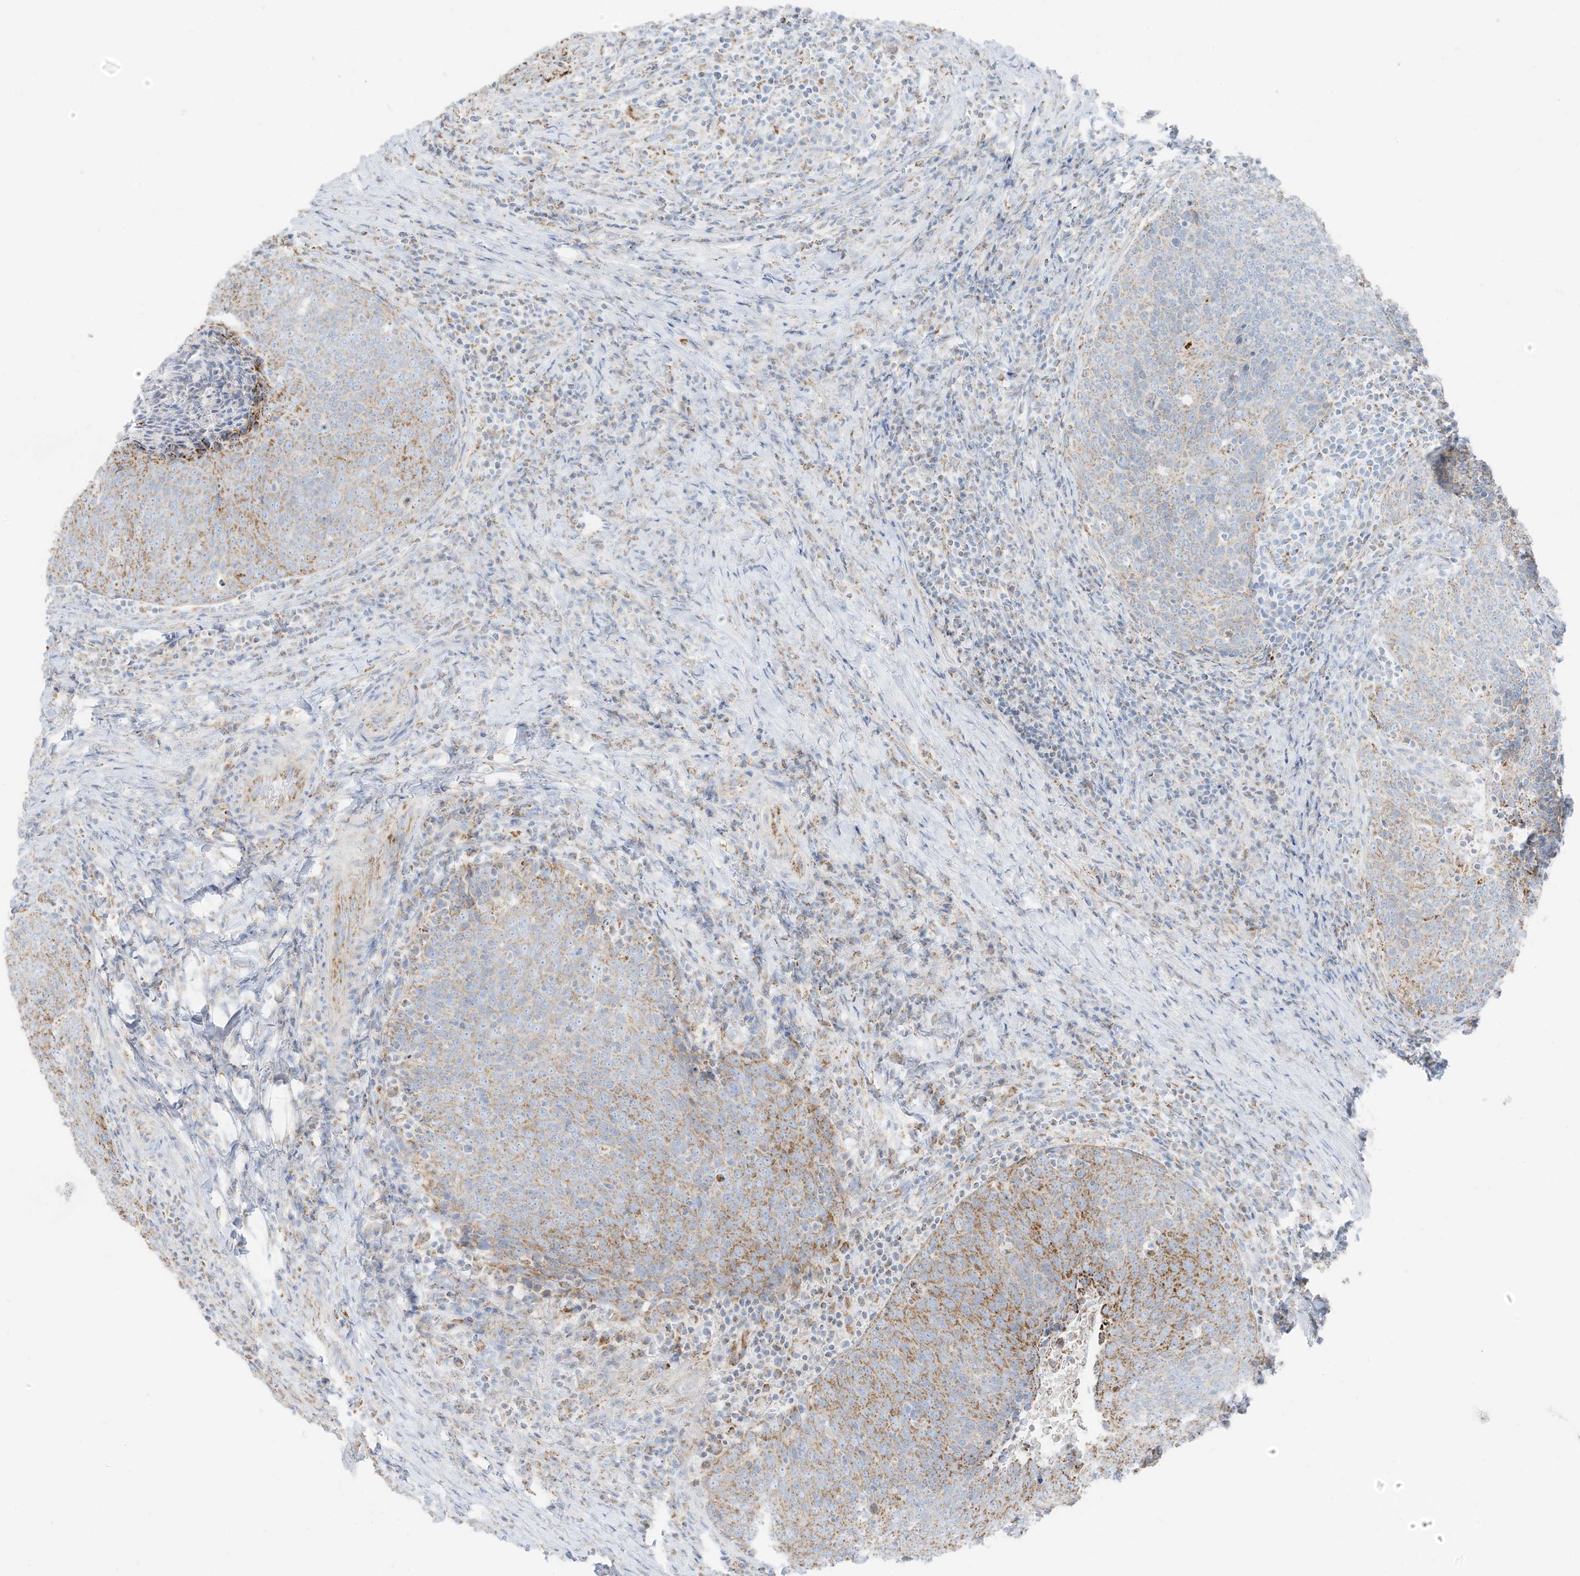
{"staining": {"intensity": "moderate", "quantity": "25%-75%", "location": "cytoplasmic/membranous"}, "tissue": "head and neck cancer", "cell_type": "Tumor cells", "image_type": "cancer", "snomed": [{"axis": "morphology", "description": "Squamous cell carcinoma, NOS"}, {"axis": "morphology", "description": "Squamous cell carcinoma, metastatic, NOS"}, {"axis": "topography", "description": "Lymph node"}, {"axis": "topography", "description": "Head-Neck"}], "caption": "Head and neck squamous cell carcinoma stained with a protein marker demonstrates moderate staining in tumor cells.", "gene": "ETHE1", "patient": {"sex": "male", "age": 62}}